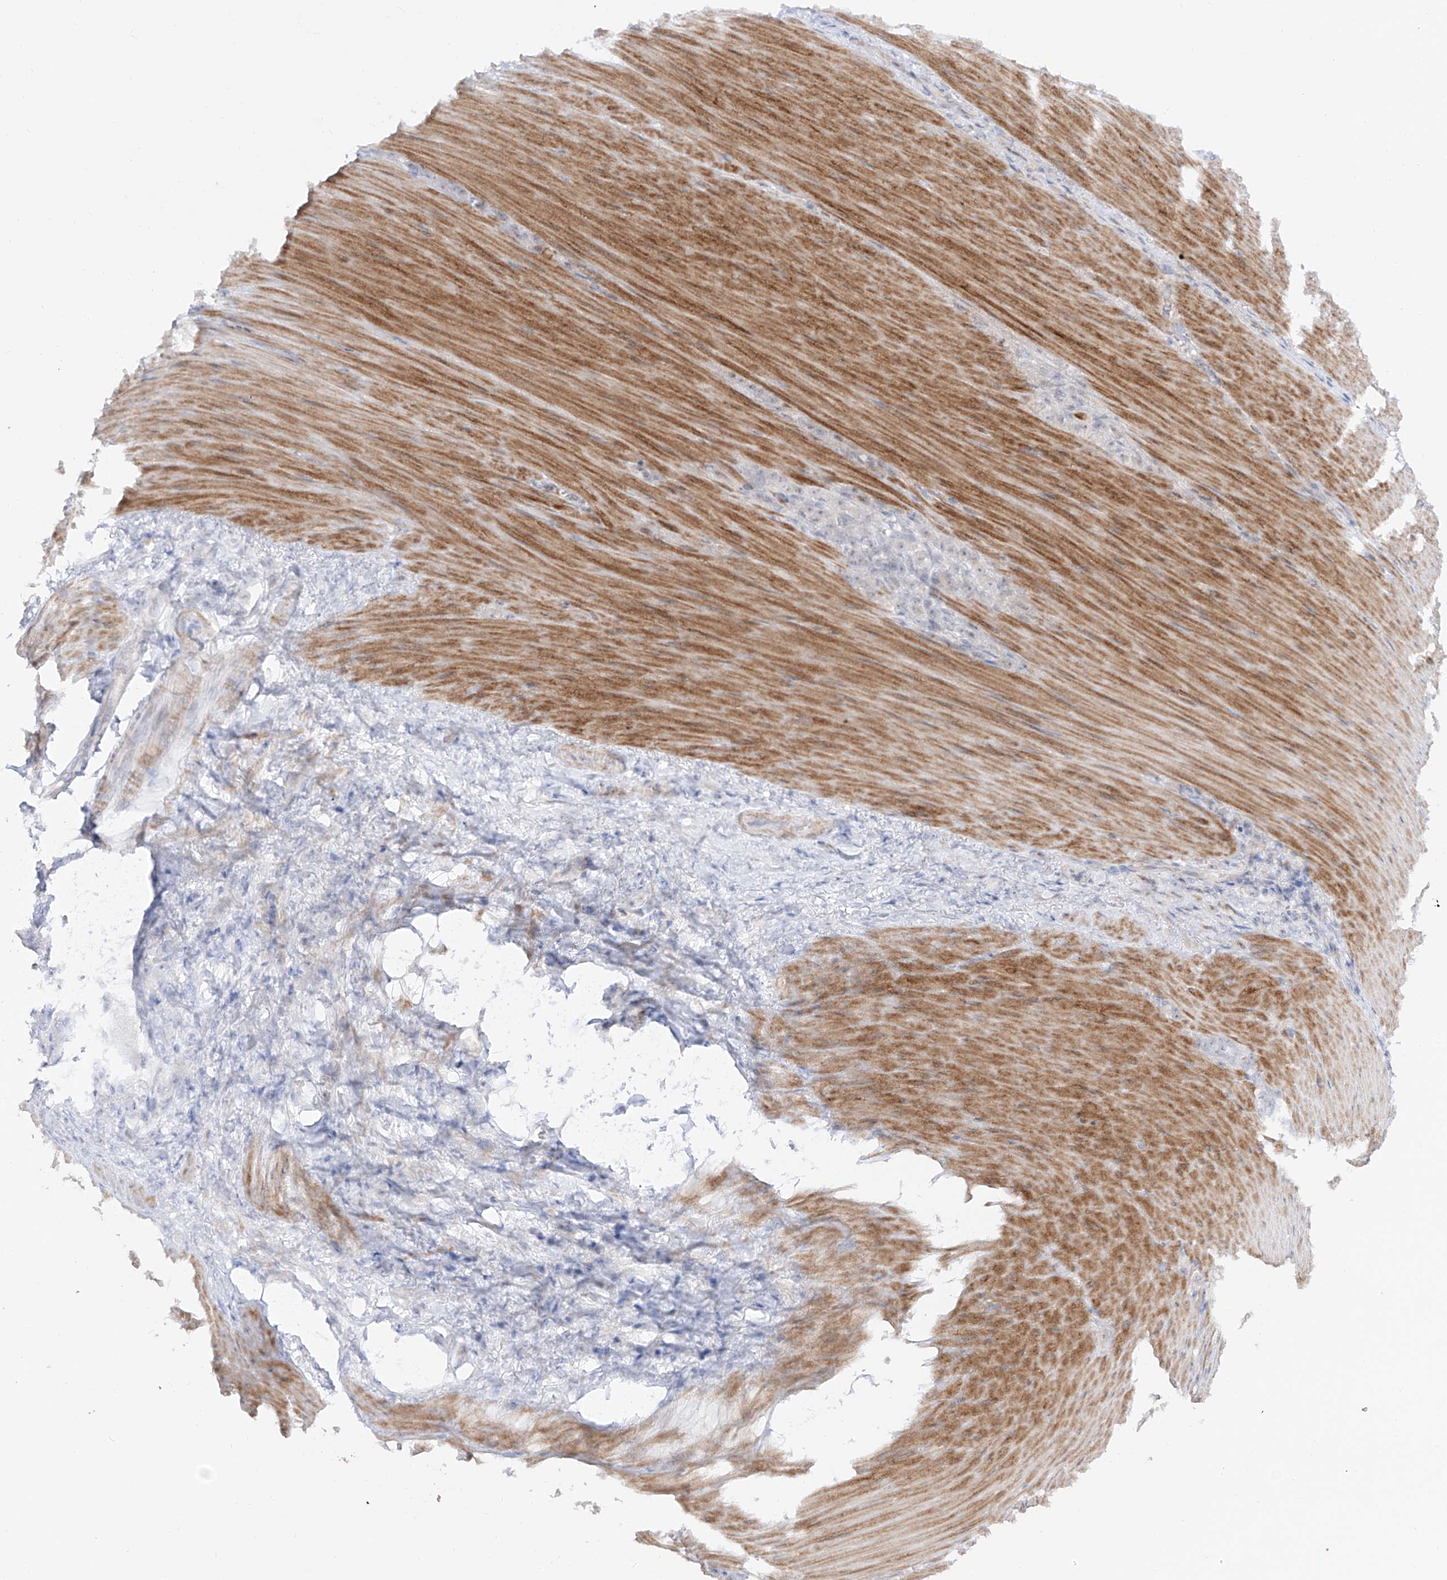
{"staining": {"intensity": "negative", "quantity": "none", "location": "none"}, "tissue": "stomach cancer", "cell_type": "Tumor cells", "image_type": "cancer", "snomed": [{"axis": "morphology", "description": "Normal tissue, NOS"}, {"axis": "morphology", "description": "Adenocarcinoma, NOS"}, {"axis": "topography", "description": "Stomach"}], "caption": "This is a histopathology image of immunohistochemistry (IHC) staining of stomach adenocarcinoma, which shows no expression in tumor cells. The staining was performed using DAB (3,3'-diaminobenzidine) to visualize the protein expression in brown, while the nuclei were stained in blue with hematoxylin (Magnification: 20x).", "gene": "ZNF180", "patient": {"sex": "male", "age": 82}}